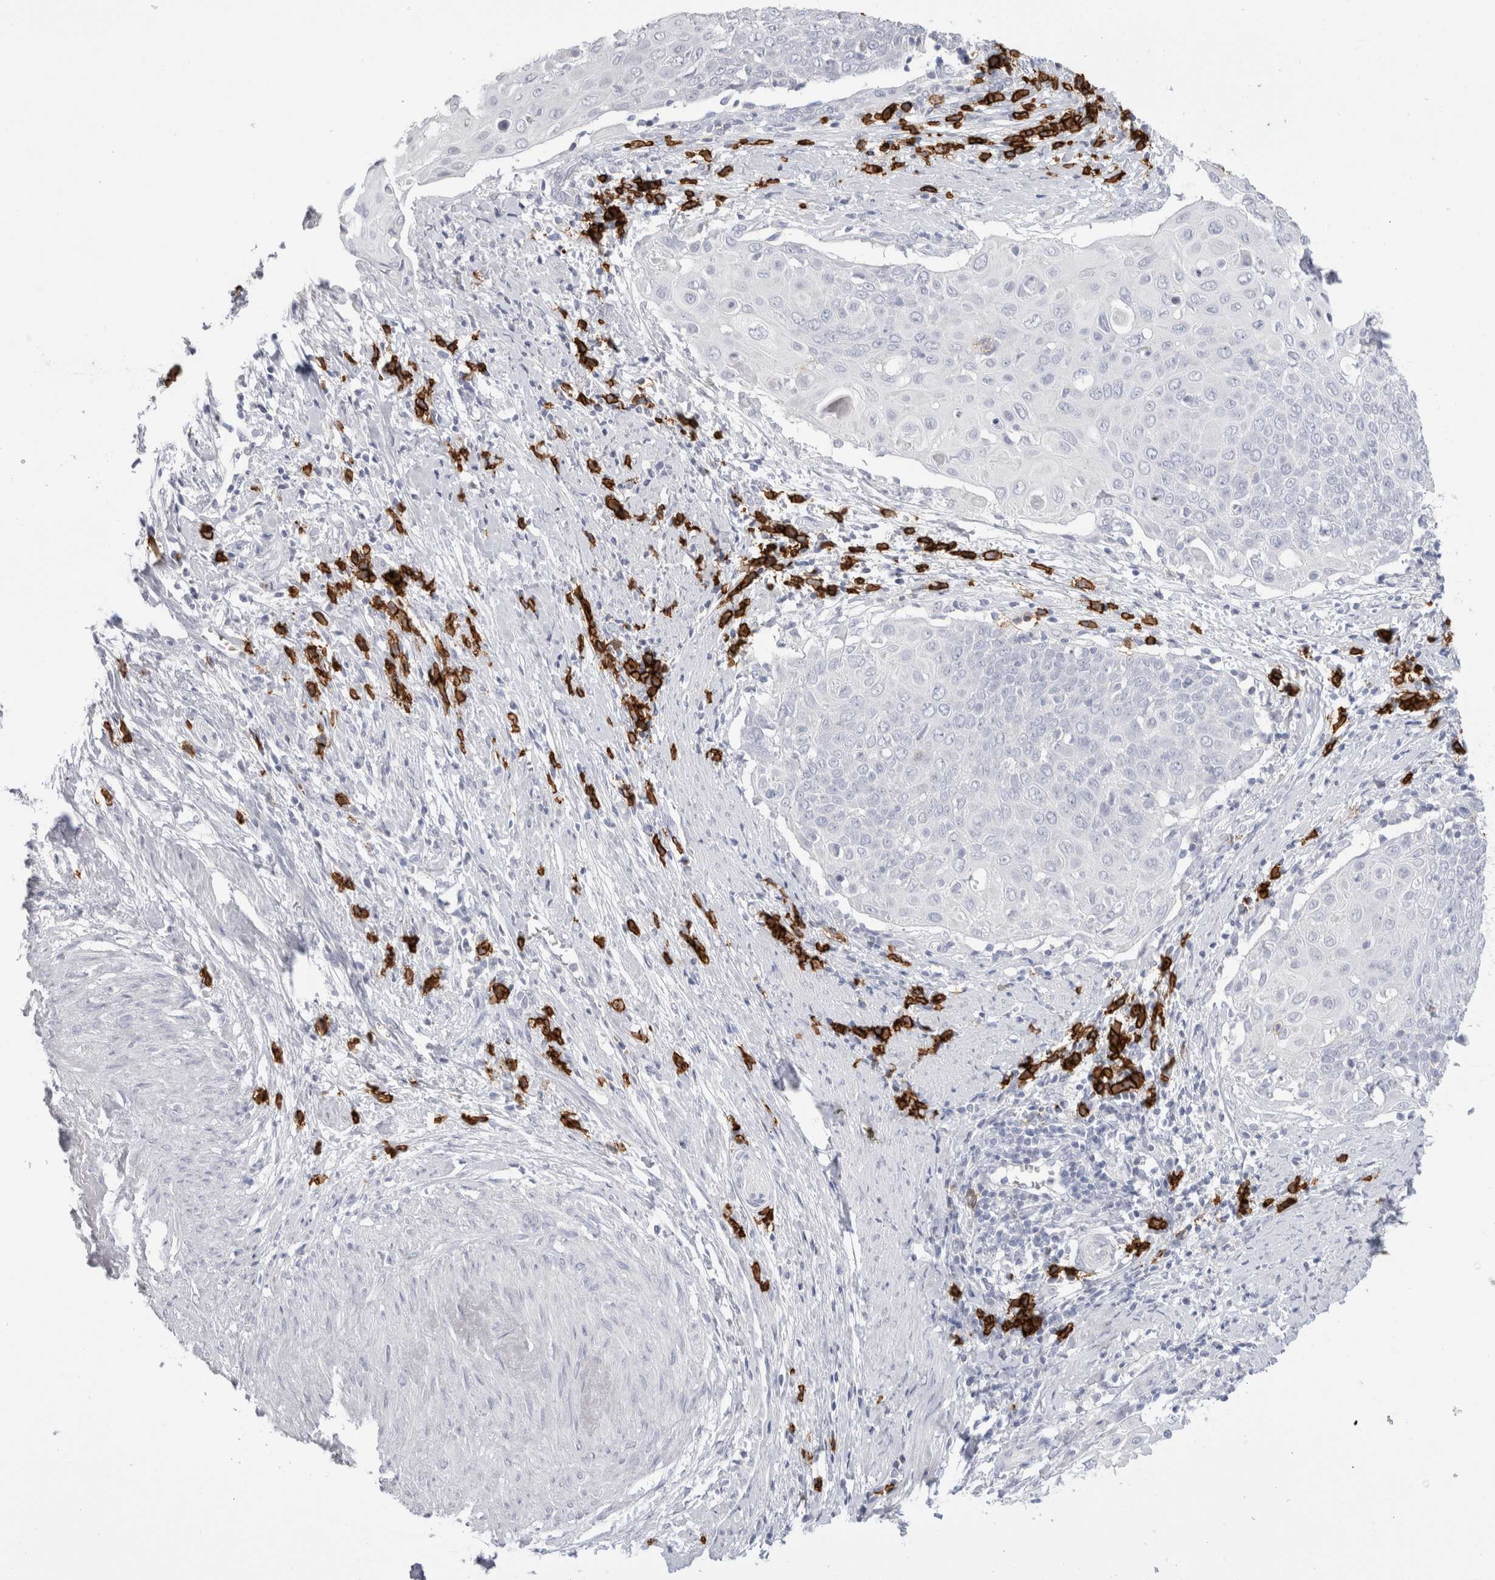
{"staining": {"intensity": "negative", "quantity": "none", "location": "none"}, "tissue": "cervical cancer", "cell_type": "Tumor cells", "image_type": "cancer", "snomed": [{"axis": "morphology", "description": "Squamous cell carcinoma, NOS"}, {"axis": "topography", "description": "Cervix"}], "caption": "A high-resolution image shows IHC staining of cervical squamous cell carcinoma, which displays no significant positivity in tumor cells.", "gene": "CD38", "patient": {"sex": "female", "age": 39}}